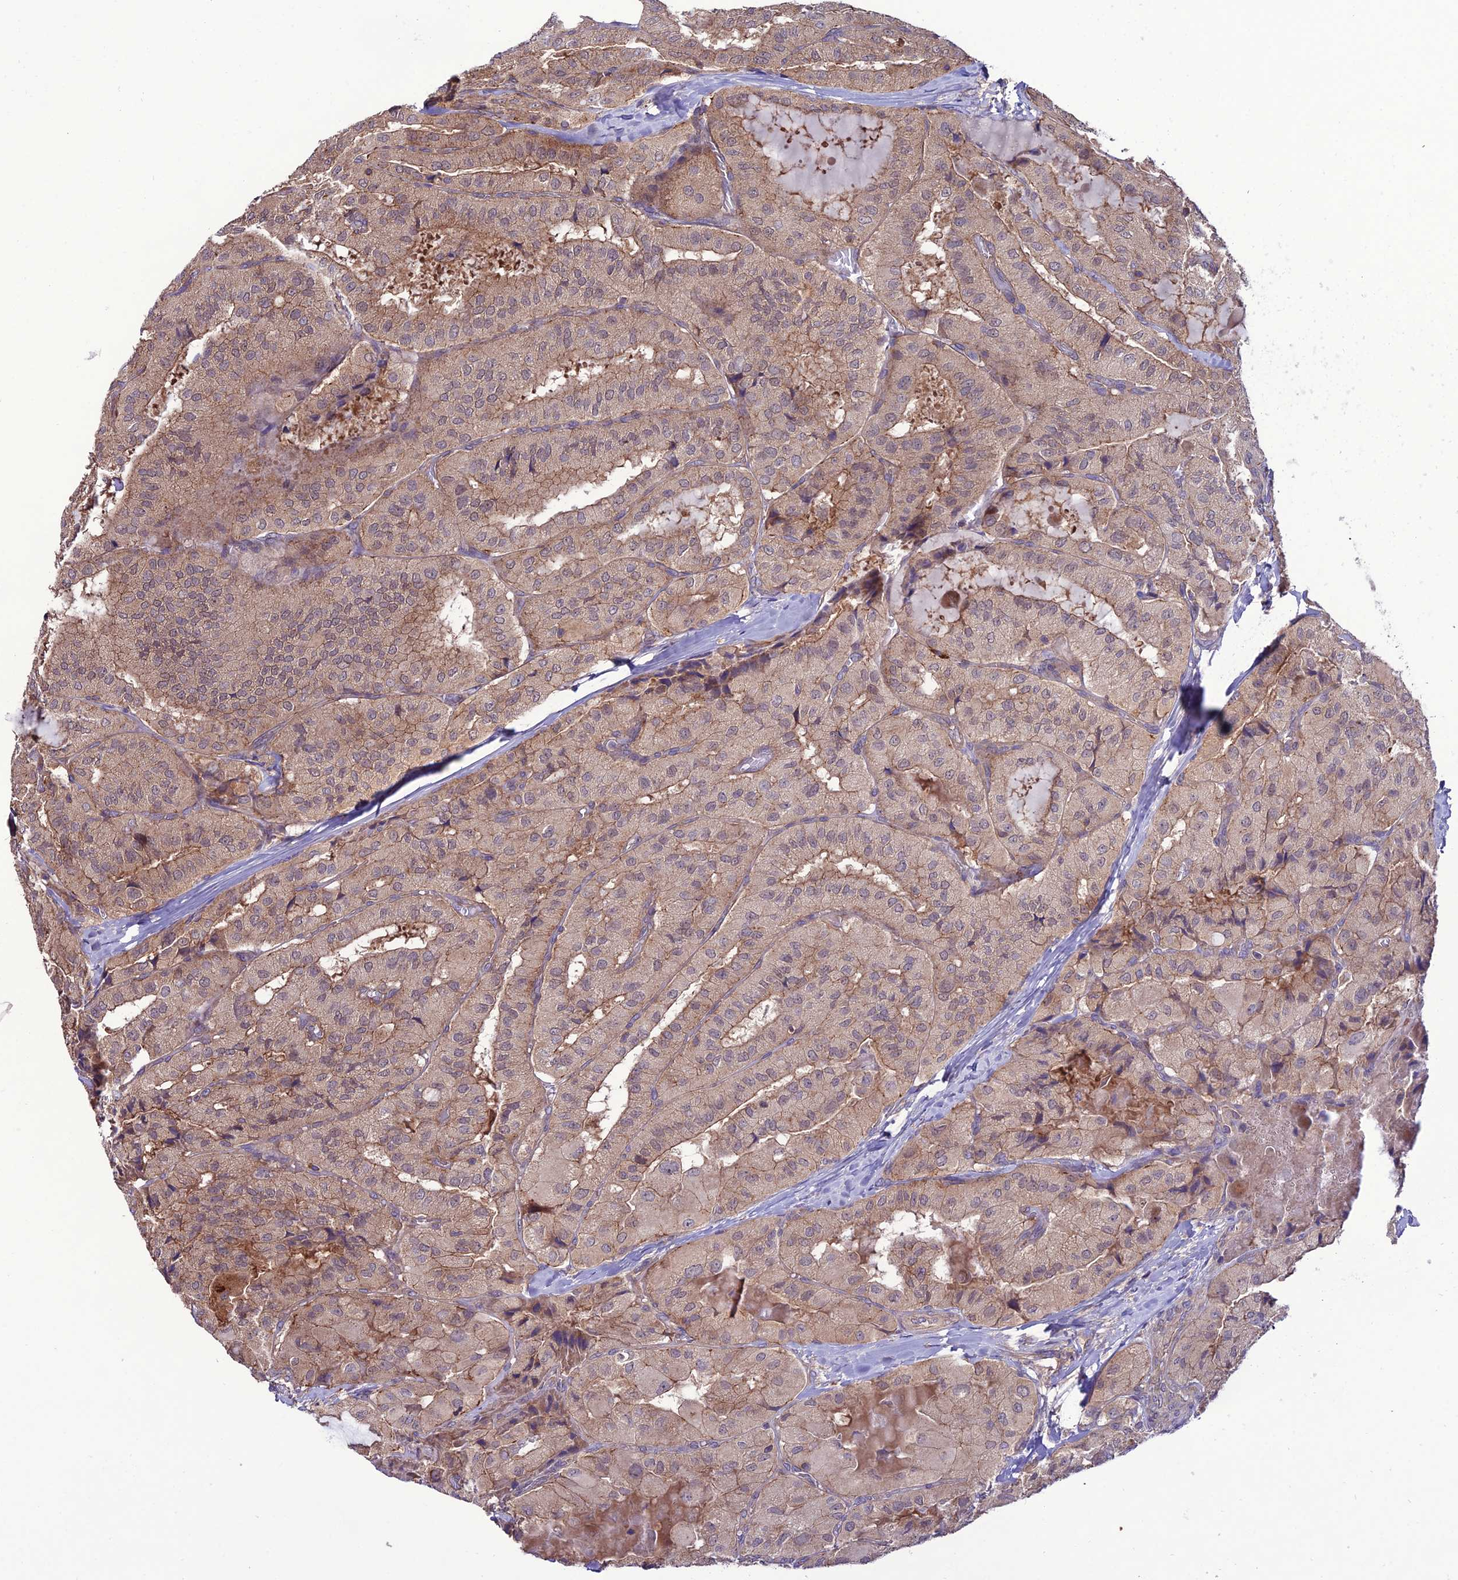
{"staining": {"intensity": "weak", "quantity": ">75%", "location": "cytoplasmic/membranous"}, "tissue": "thyroid cancer", "cell_type": "Tumor cells", "image_type": "cancer", "snomed": [{"axis": "morphology", "description": "Normal tissue, NOS"}, {"axis": "morphology", "description": "Papillary adenocarcinoma, NOS"}, {"axis": "topography", "description": "Thyroid gland"}], "caption": "High-power microscopy captured an immunohistochemistry (IHC) image of papillary adenocarcinoma (thyroid), revealing weak cytoplasmic/membranous expression in approximately >75% of tumor cells. The staining is performed using DAB (3,3'-diaminobenzidine) brown chromogen to label protein expression. The nuclei are counter-stained blue using hematoxylin.", "gene": "PPIL3", "patient": {"sex": "female", "age": 59}}